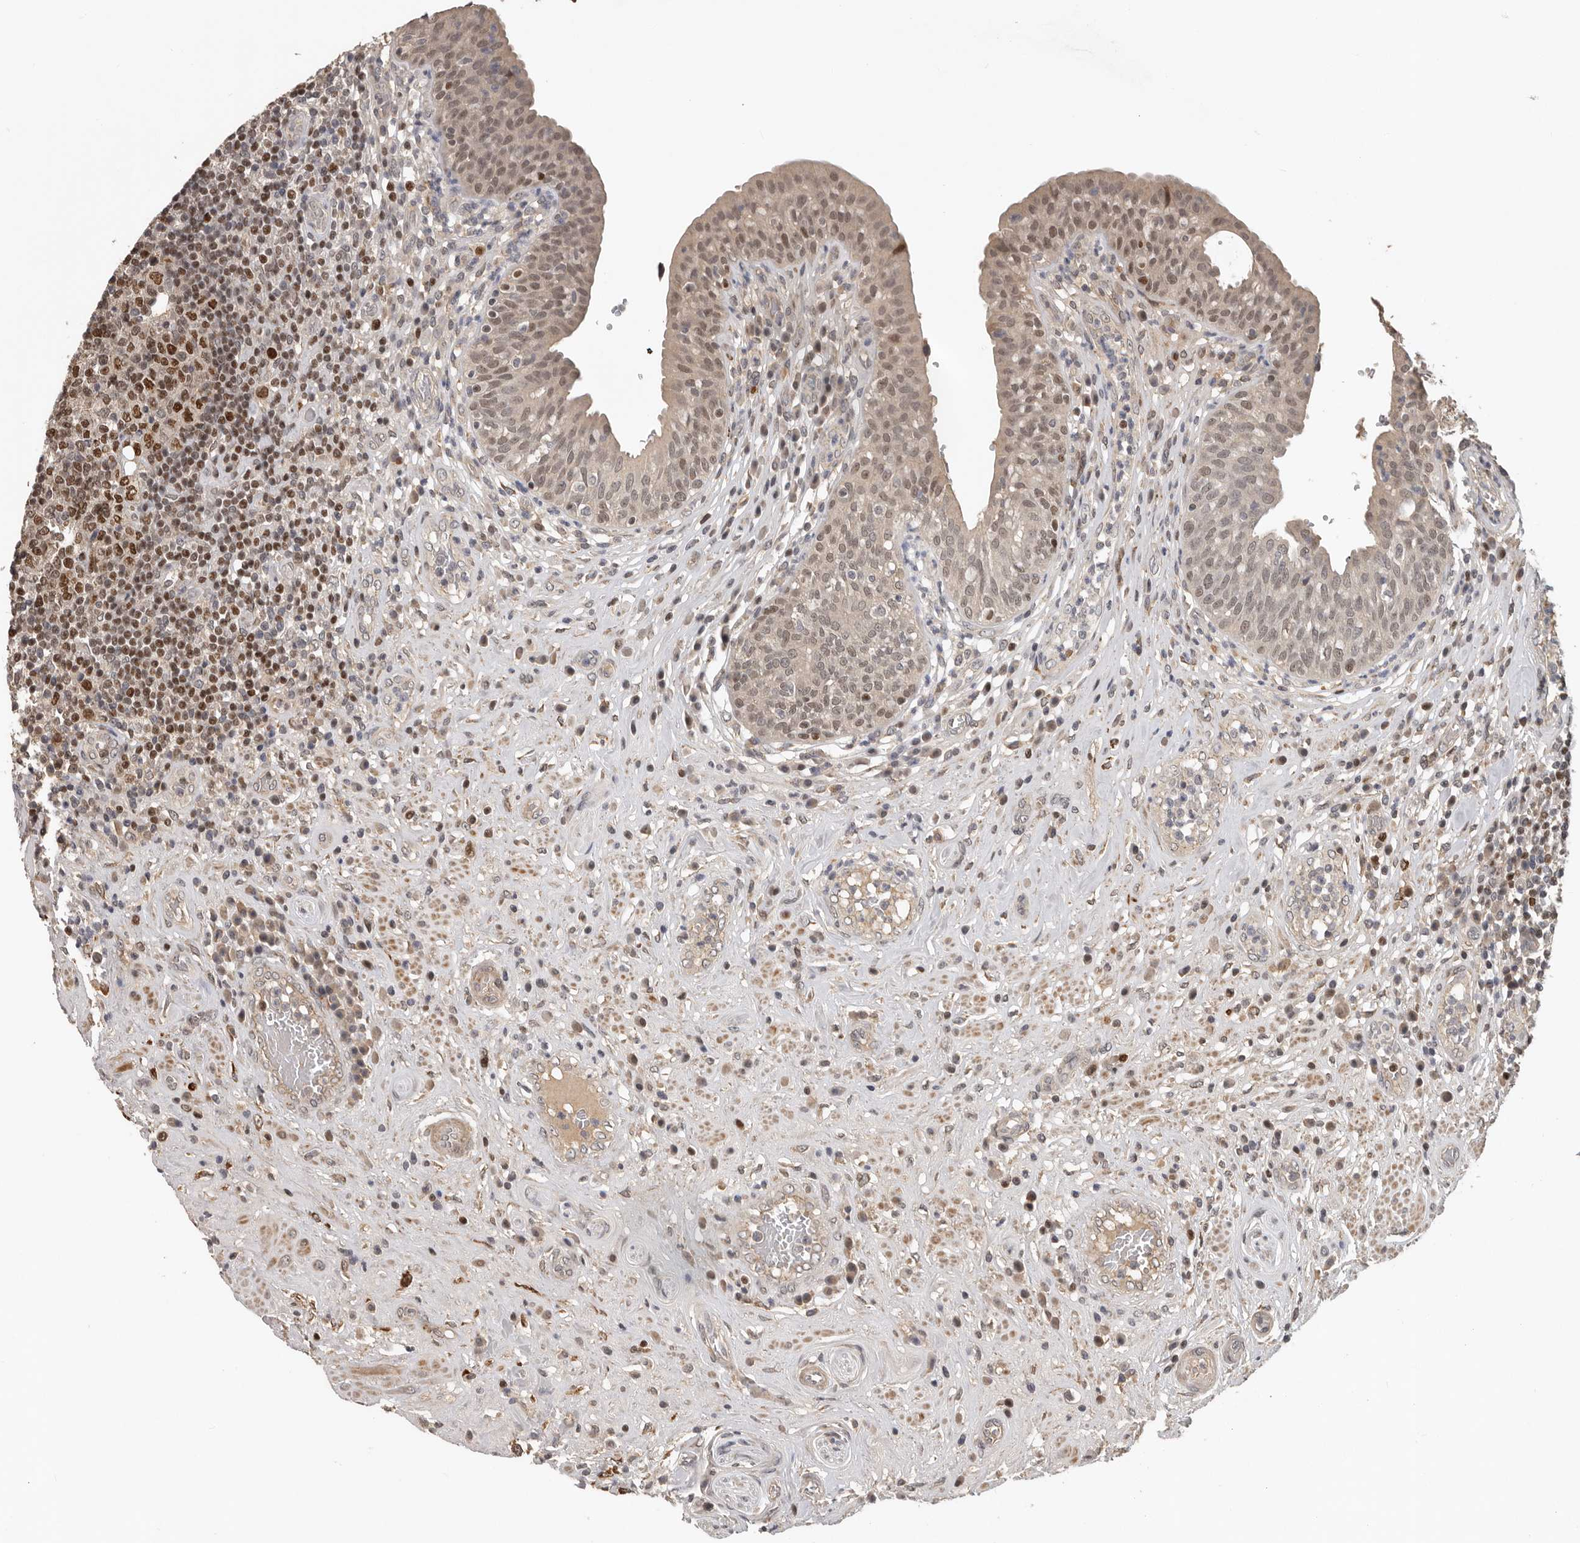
{"staining": {"intensity": "weak", "quantity": ">75%", "location": "nuclear"}, "tissue": "urinary bladder", "cell_type": "Urothelial cells", "image_type": "normal", "snomed": [{"axis": "morphology", "description": "Normal tissue, NOS"}, {"axis": "topography", "description": "Urinary bladder"}], "caption": "Protein positivity by IHC exhibits weak nuclear positivity in about >75% of urothelial cells in unremarkable urinary bladder.", "gene": "HENMT1", "patient": {"sex": "female", "age": 62}}